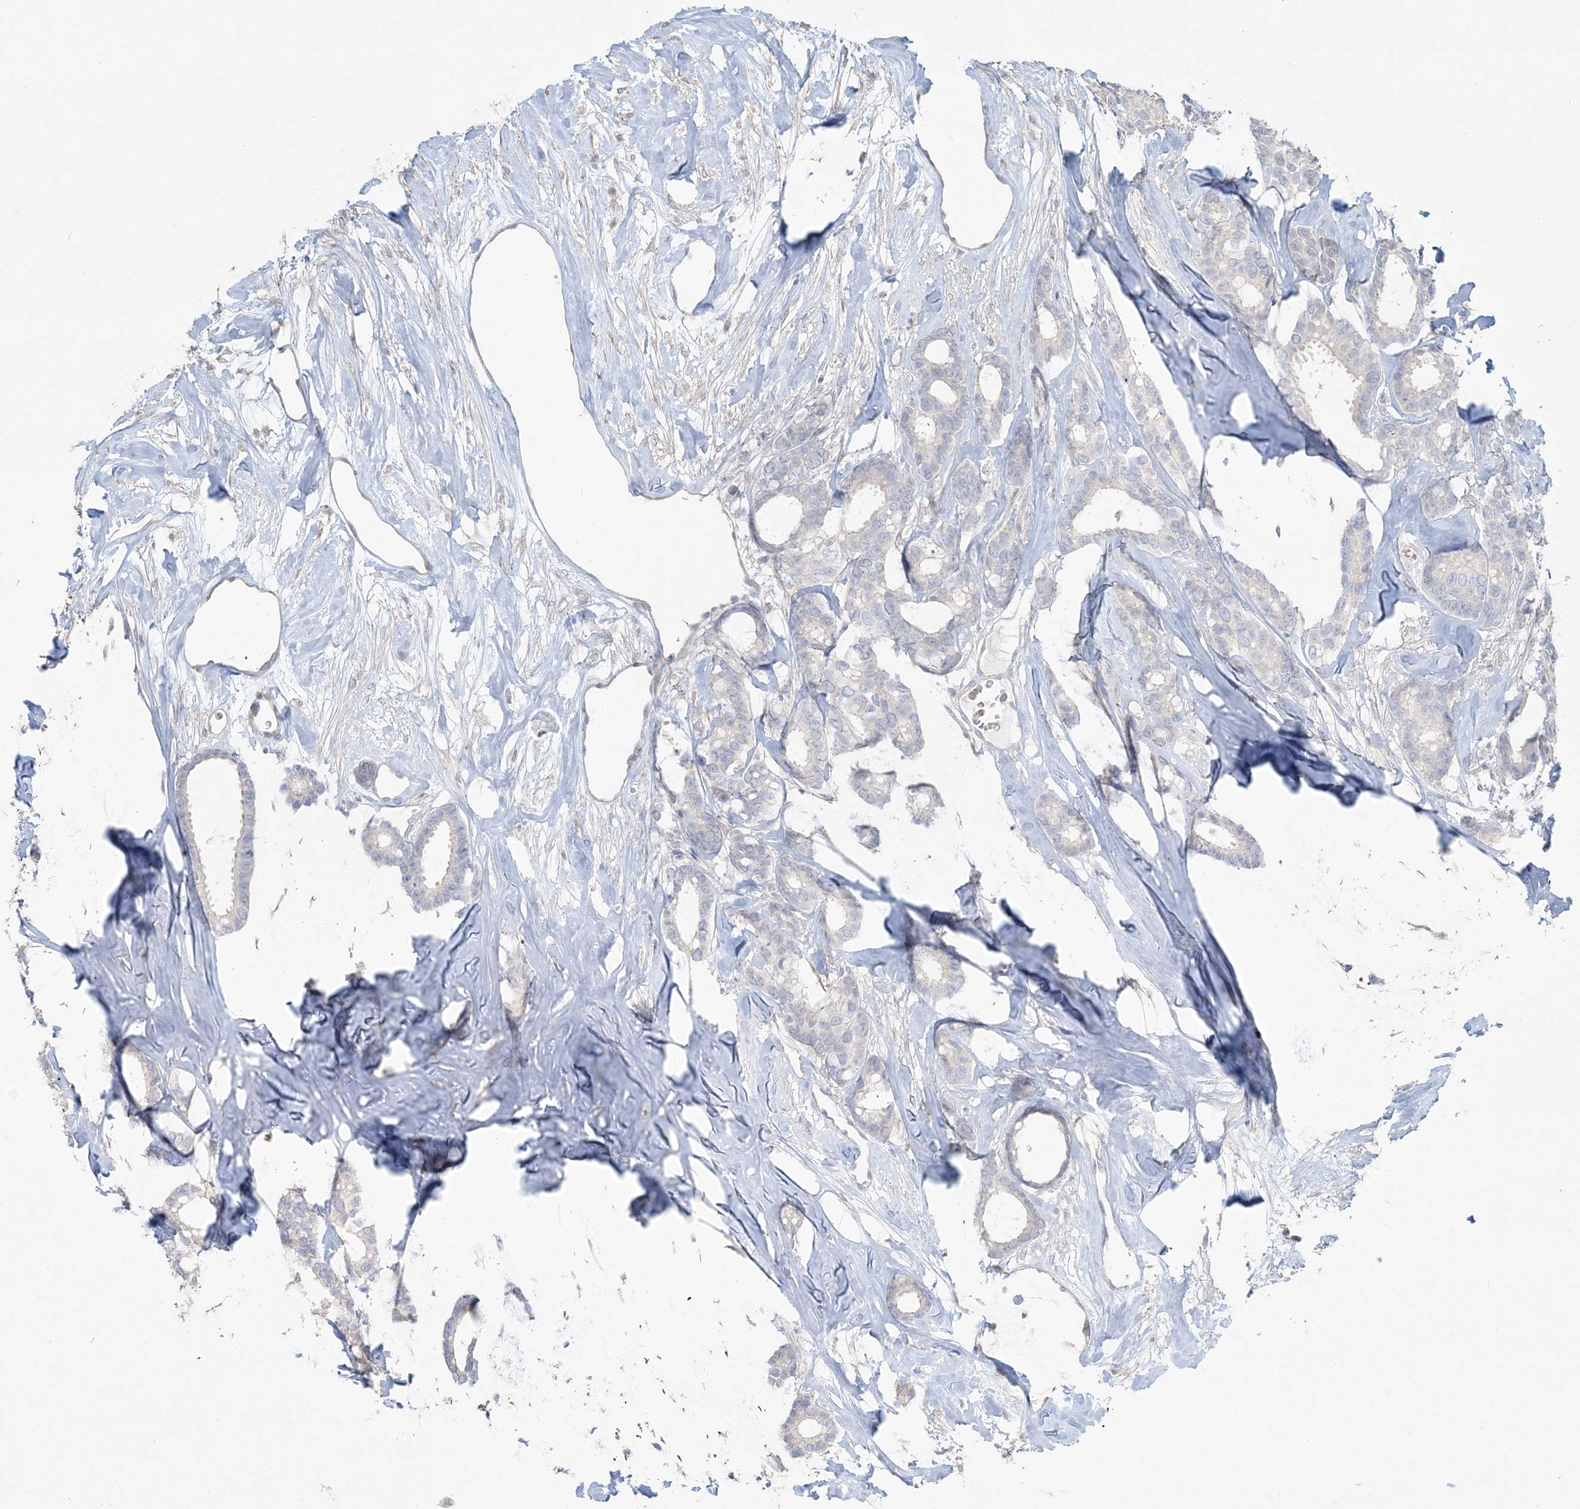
{"staining": {"intensity": "negative", "quantity": "none", "location": "none"}, "tissue": "breast cancer", "cell_type": "Tumor cells", "image_type": "cancer", "snomed": [{"axis": "morphology", "description": "Duct carcinoma"}, {"axis": "topography", "description": "Breast"}], "caption": "This is an immunohistochemistry image of breast cancer. There is no expression in tumor cells.", "gene": "NPHS2", "patient": {"sex": "female", "age": 87}}